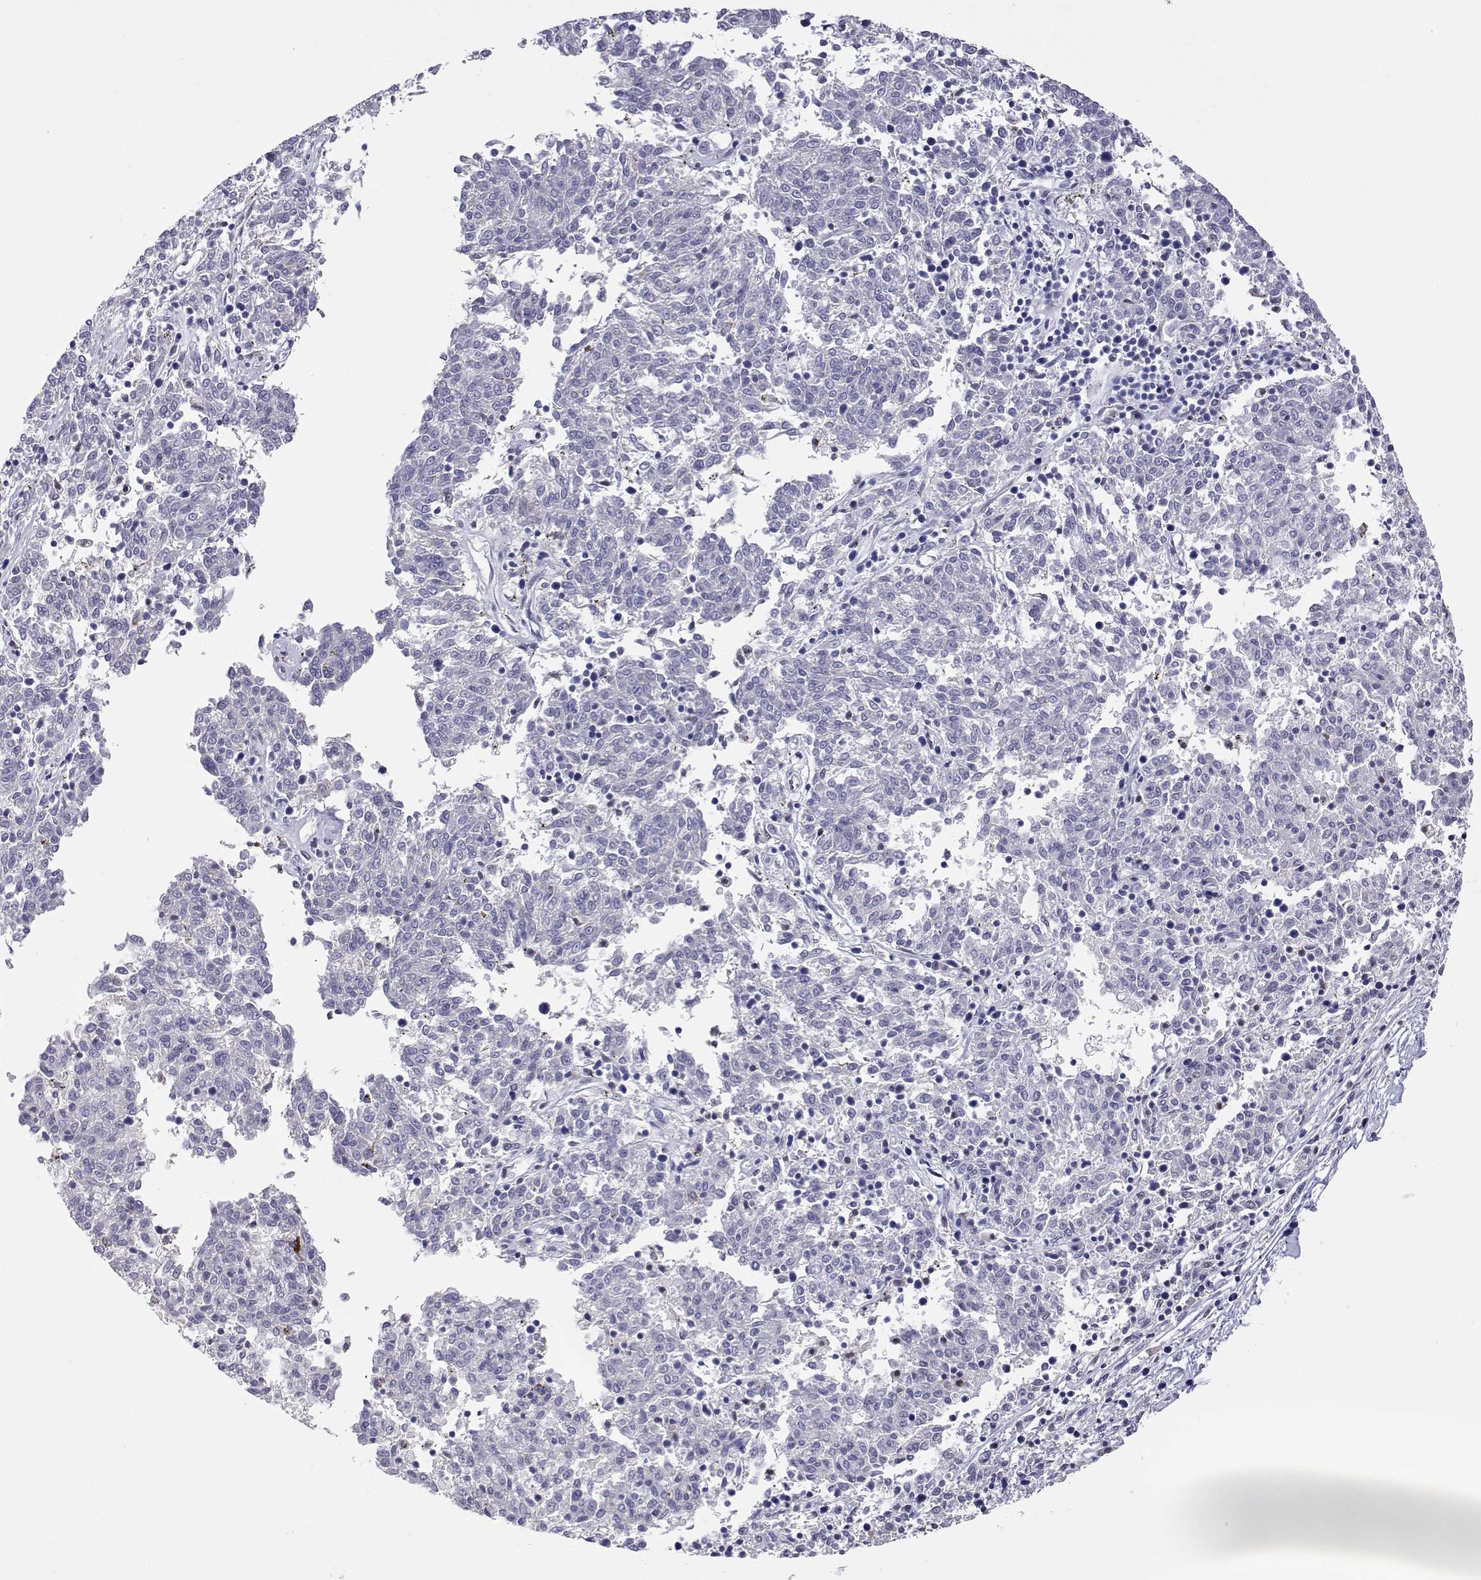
{"staining": {"intensity": "negative", "quantity": "none", "location": "none"}, "tissue": "melanoma", "cell_type": "Tumor cells", "image_type": "cancer", "snomed": [{"axis": "morphology", "description": "Malignant melanoma, NOS"}, {"axis": "topography", "description": "Skin"}], "caption": "Immunohistochemical staining of melanoma exhibits no significant positivity in tumor cells.", "gene": "ADAR", "patient": {"sex": "female", "age": 72}}